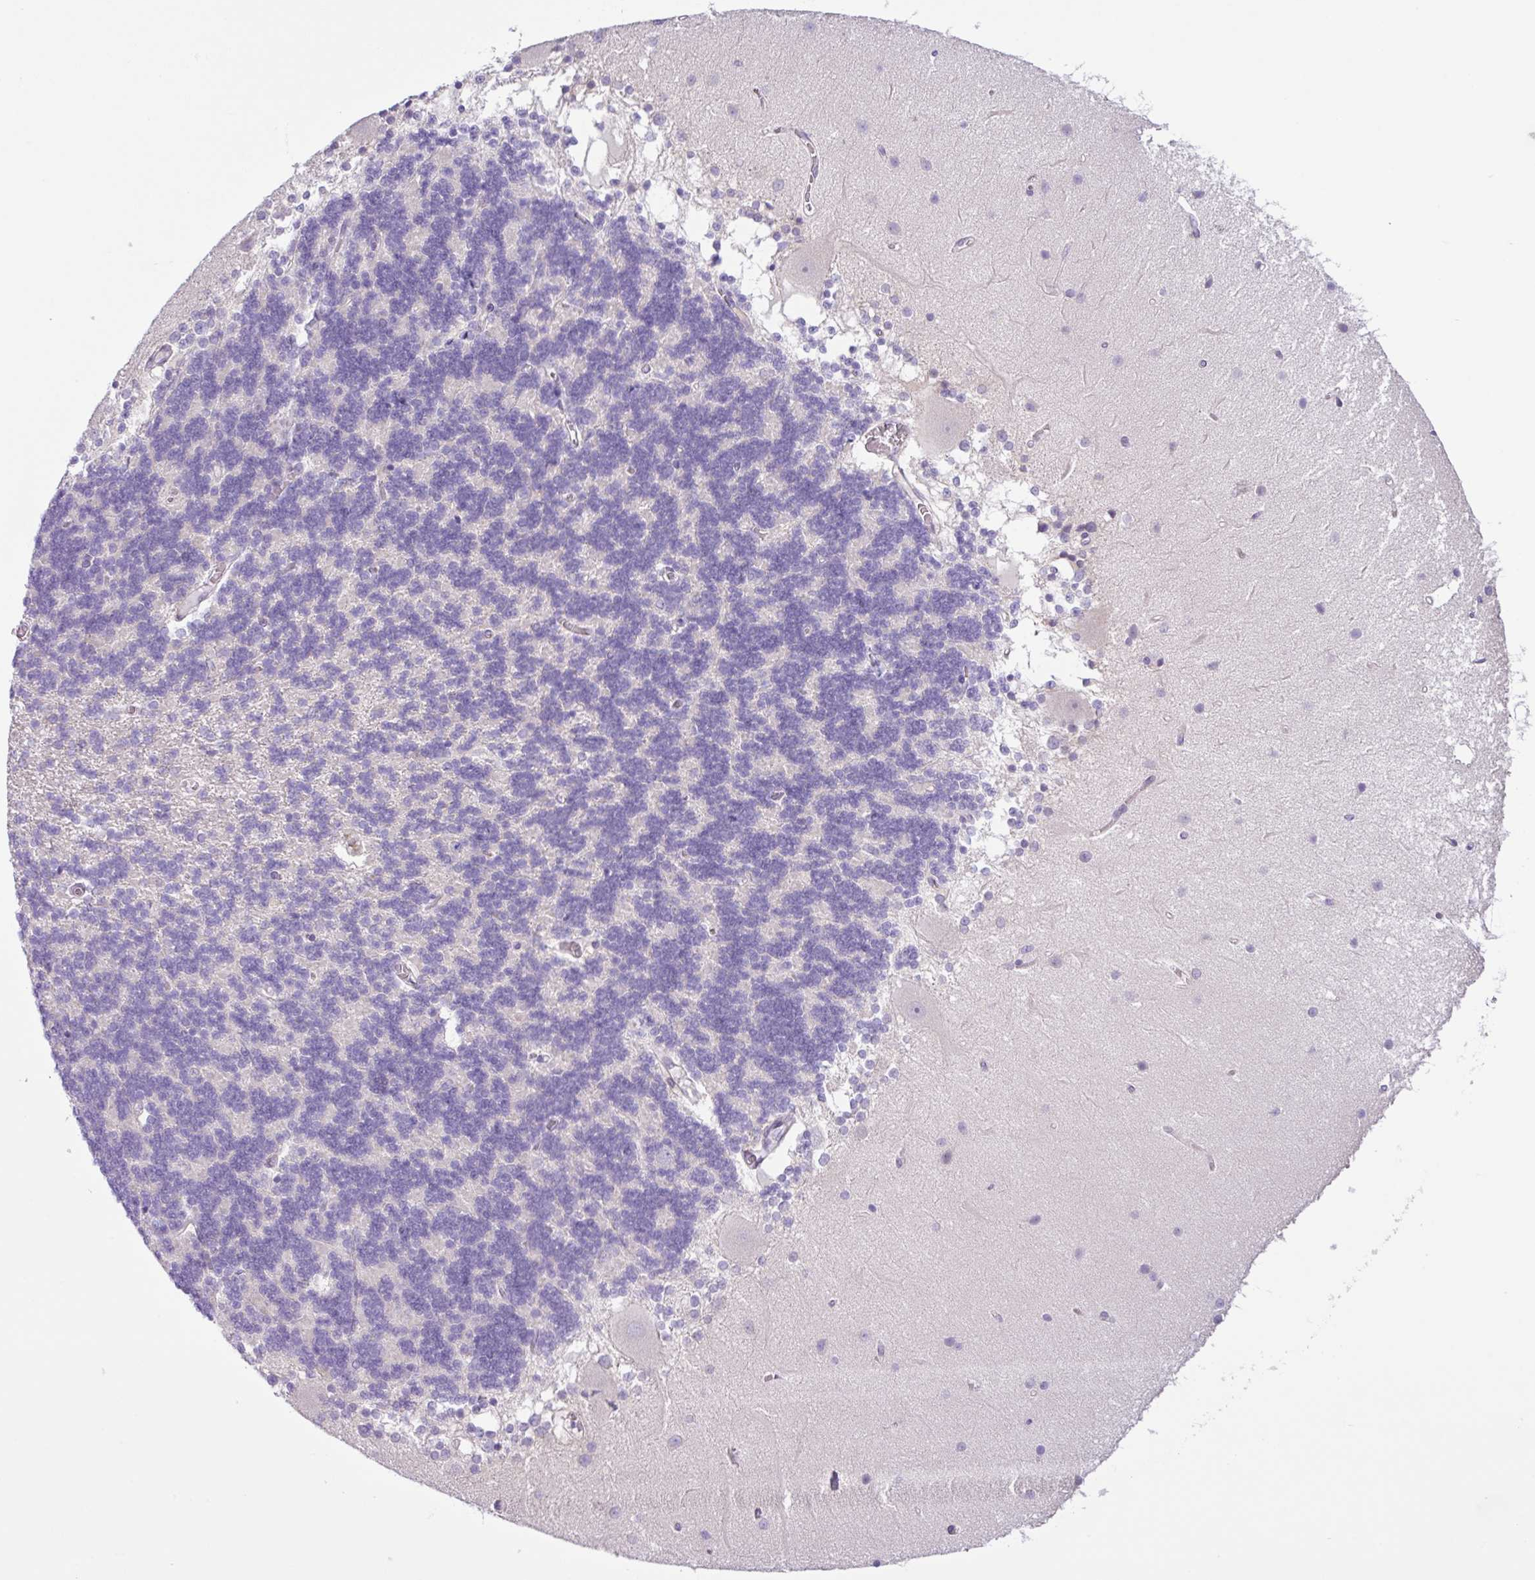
{"staining": {"intensity": "negative", "quantity": "none", "location": "none"}, "tissue": "cerebellum", "cell_type": "Cells in granular layer", "image_type": "normal", "snomed": [{"axis": "morphology", "description": "Normal tissue, NOS"}, {"axis": "topography", "description": "Cerebellum"}], "caption": "Cells in granular layer show no significant staining in benign cerebellum.", "gene": "TONSL", "patient": {"sex": "female", "age": 54}}